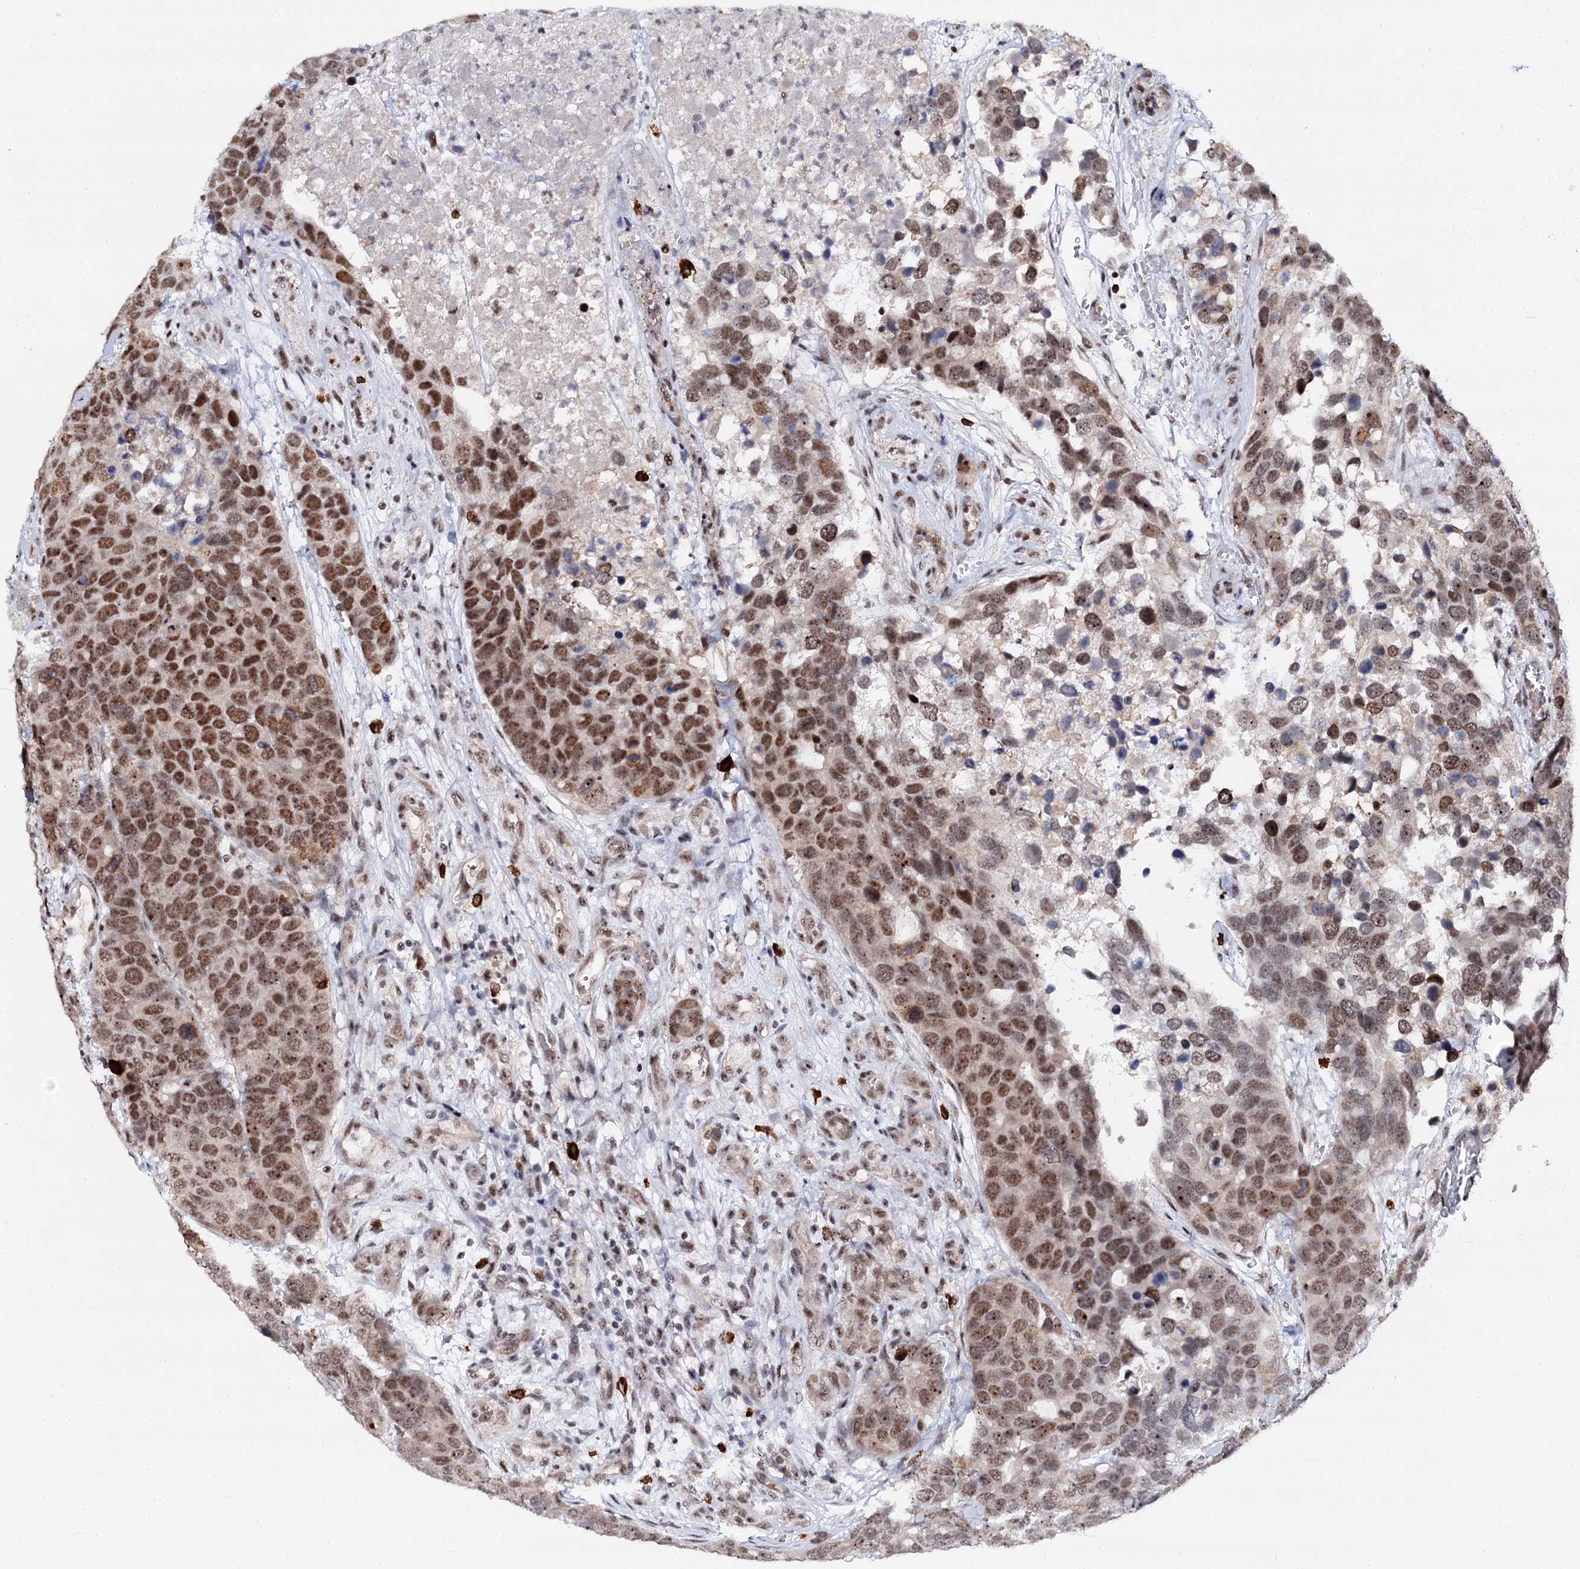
{"staining": {"intensity": "moderate", "quantity": ">75%", "location": "nuclear"}, "tissue": "breast cancer", "cell_type": "Tumor cells", "image_type": "cancer", "snomed": [{"axis": "morphology", "description": "Duct carcinoma"}, {"axis": "topography", "description": "Breast"}], "caption": "Protein expression analysis of breast cancer (intraductal carcinoma) demonstrates moderate nuclear expression in about >75% of tumor cells. (DAB IHC with brightfield microscopy, high magnification).", "gene": "BUD13", "patient": {"sex": "female", "age": 83}}